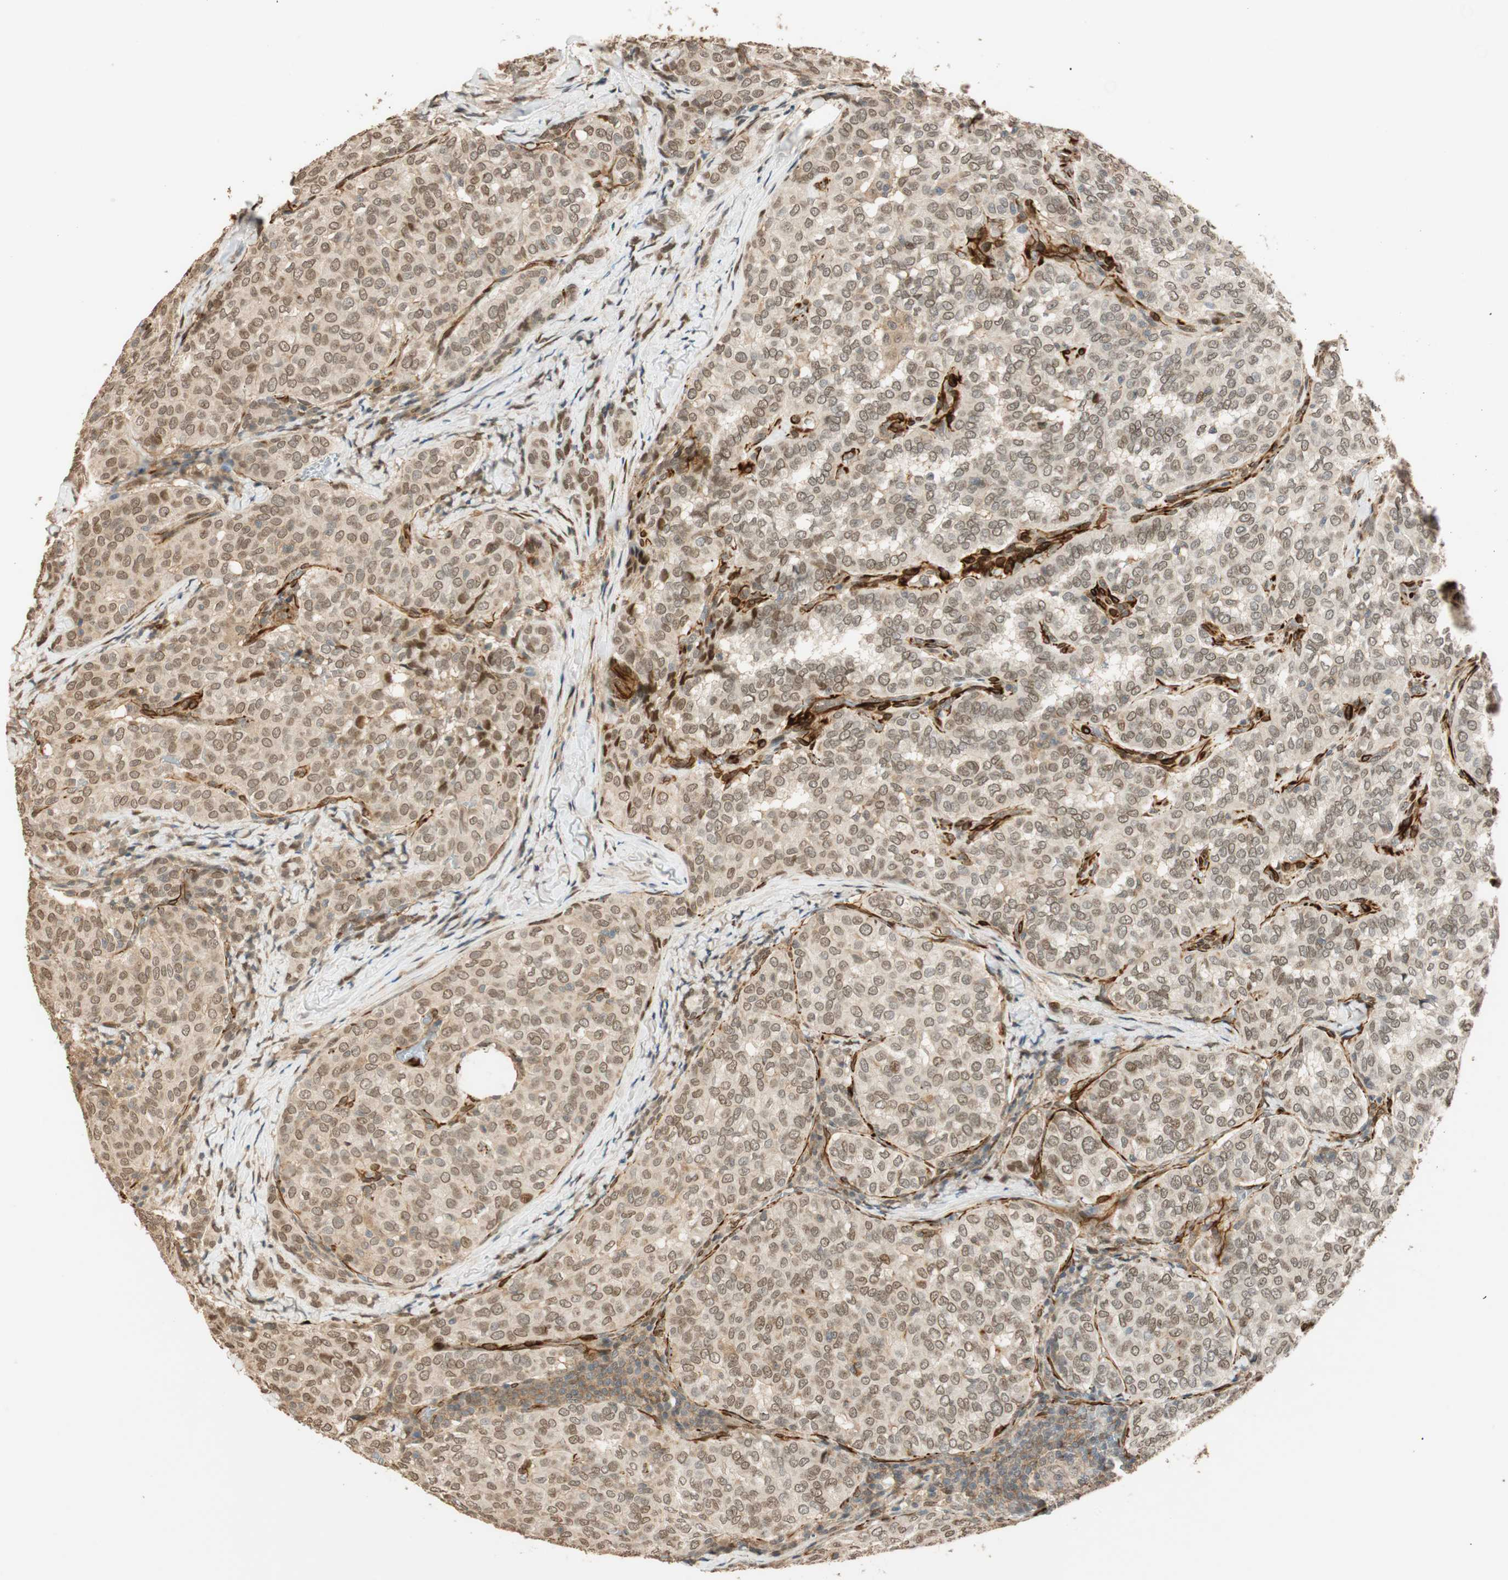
{"staining": {"intensity": "negative", "quantity": "none", "location": "none"}, "tissue": "thyroid cancer", "cell_type": "Tumor cells", "image_type": "cancer", "snomed": [{"axis": "morphology", "description": "Normal tissue, NOS"}, {"axis": "morphology", "description": "Papillary adenocarcinoma, NOS"}, {"axis": "topography", "description": "Thyroid gland"}], "caption": "This is a photomicrograph of immunohistochemistry (IHC) staining of papillary adenocarcinoma (thyroid), which shows no expression in tumor cells.", "gene": "NES", "patient": {"sex": "female", "age": 30}}